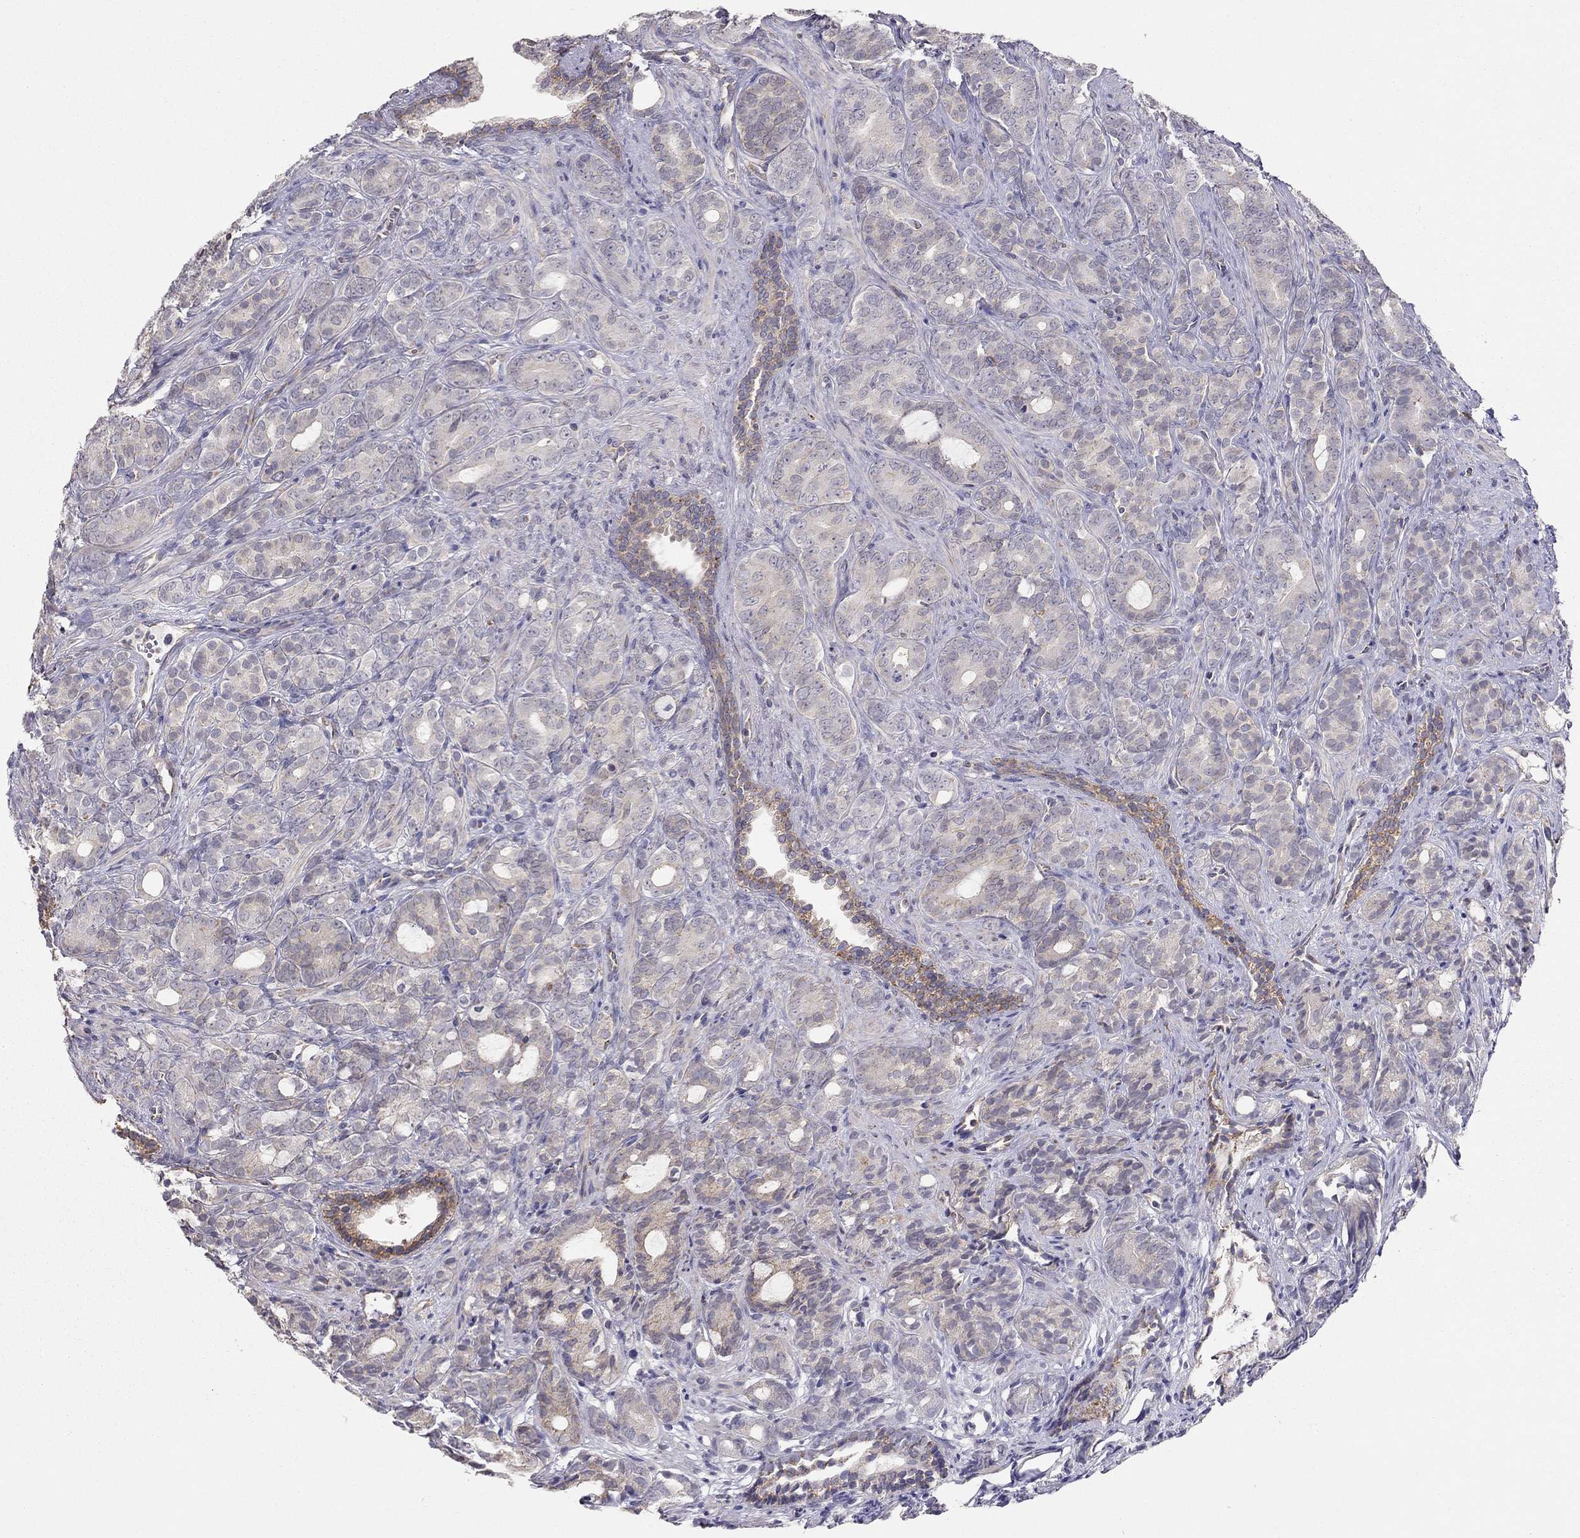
{"staining": {"intensity": "weak", "quantity": "<25%", "location": "cytoplasmic/membranous"}, "tissue": "prostate cancer", "cell_type": "Tumor cells", "image_type": "cancer", "snomed": [{"axis": "morphology", "description": "Adenocarcinoma, High grade"}, {"axis": "topography", "description": "Prostate"}], "caption": "Image shows no protein expression in tumor cells of prostate adenocarcinoma (high-grade) tissue. (DAB (3,3'-diaminobenzidine) immunohistochemistry (IHC), high magnification).", "gene": "LRIT3", "patient": {"sex": "male", "age": 84}}